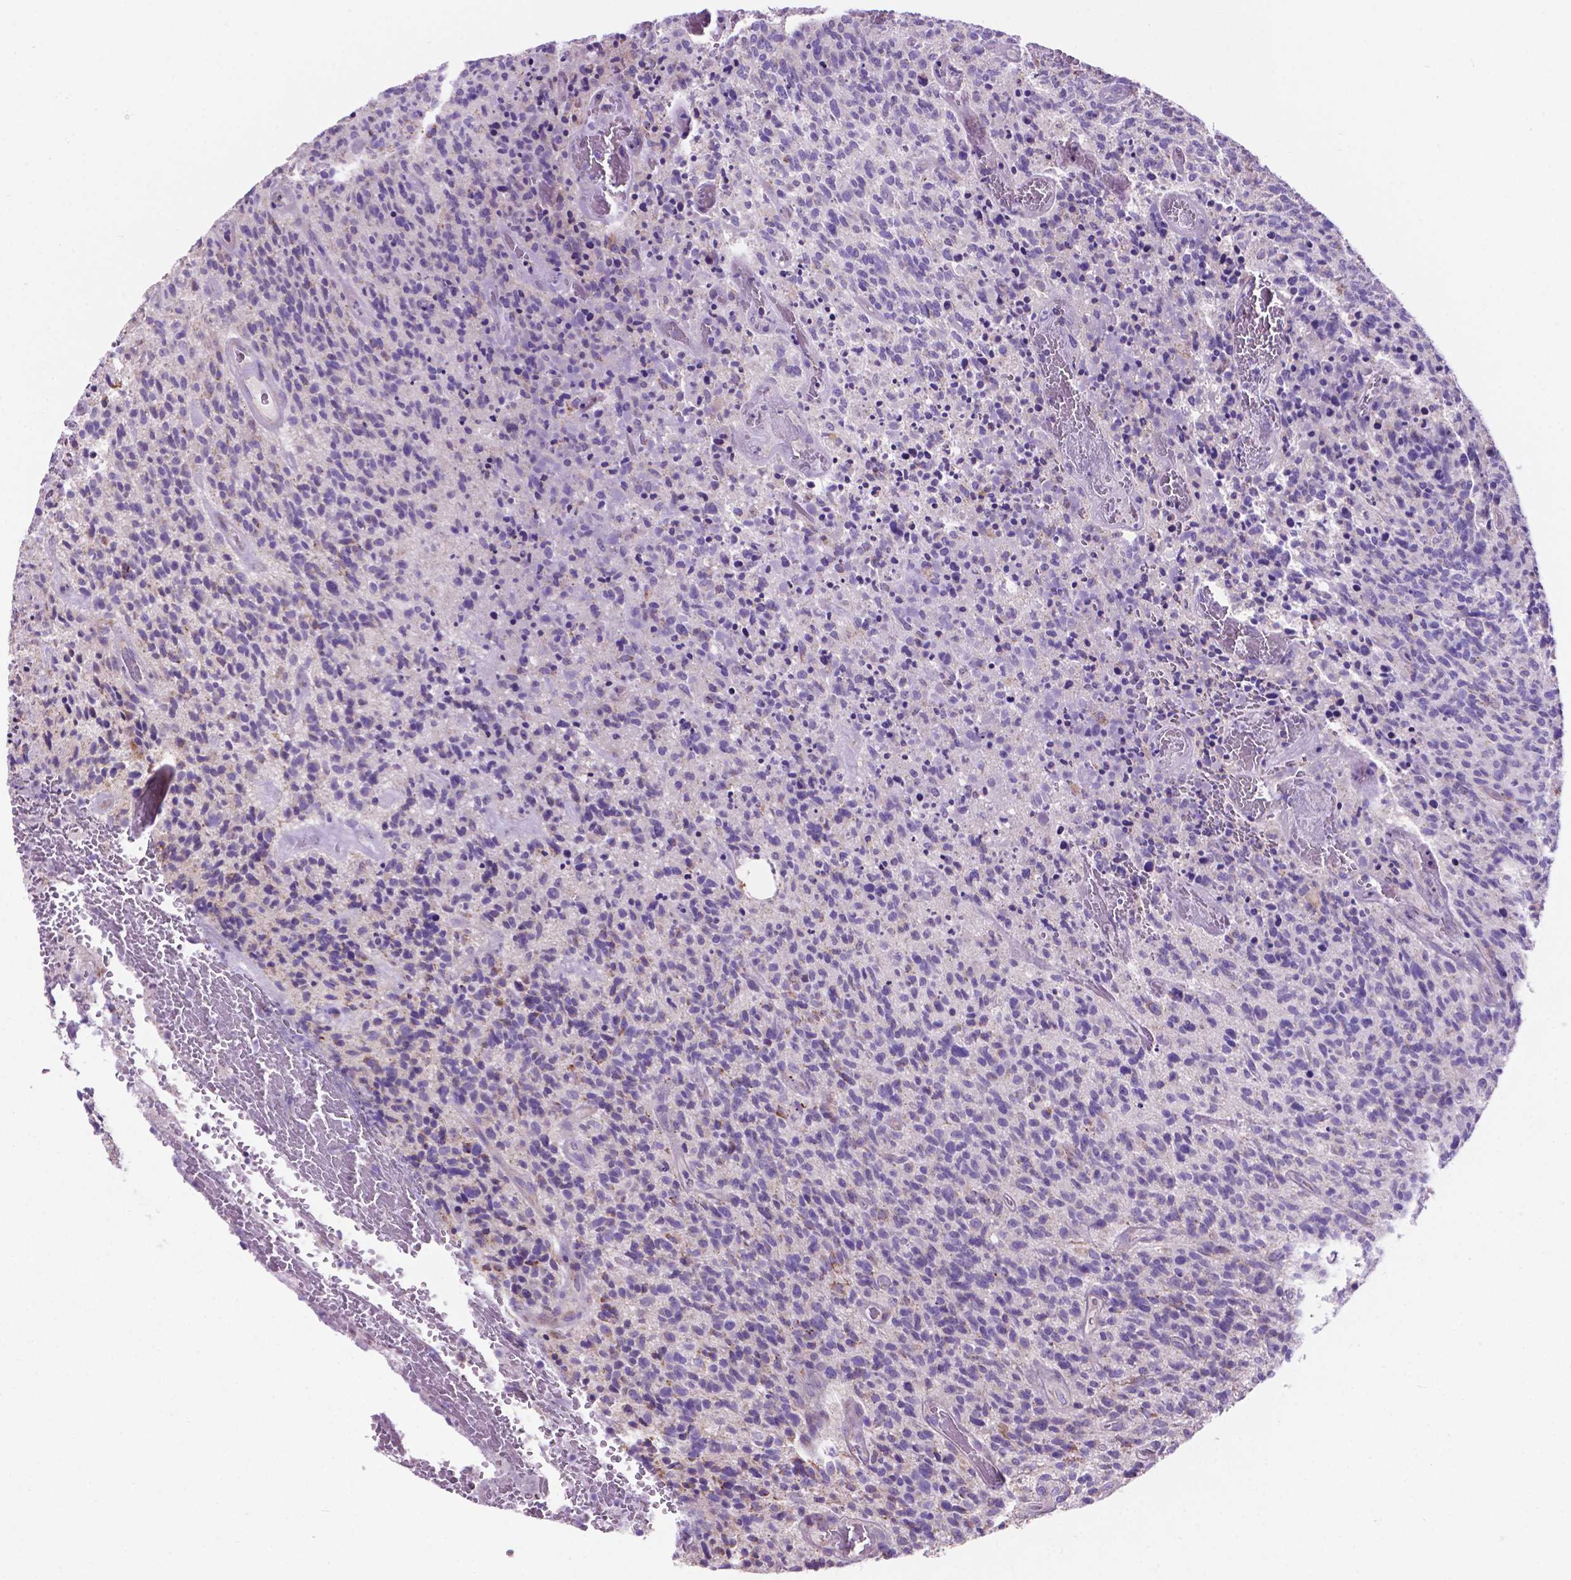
{"staining": {"intensity": "negative", "quantity": "none", "location": "none"}, "tissue": "glioma", "cell_type": "Tumor cells", "image_type": "cancer", "snomed": [{"axis": "morphology", "description": "Glioma, malignant, High grade"}, {"axis": "topography", "description": "Brain"}], "caption": "The image displays no significant positivity in tumor cells of malignant high-grade glioma.", "gene": "TMEM121B", "patient": {"sex": "male", "age": 76}}